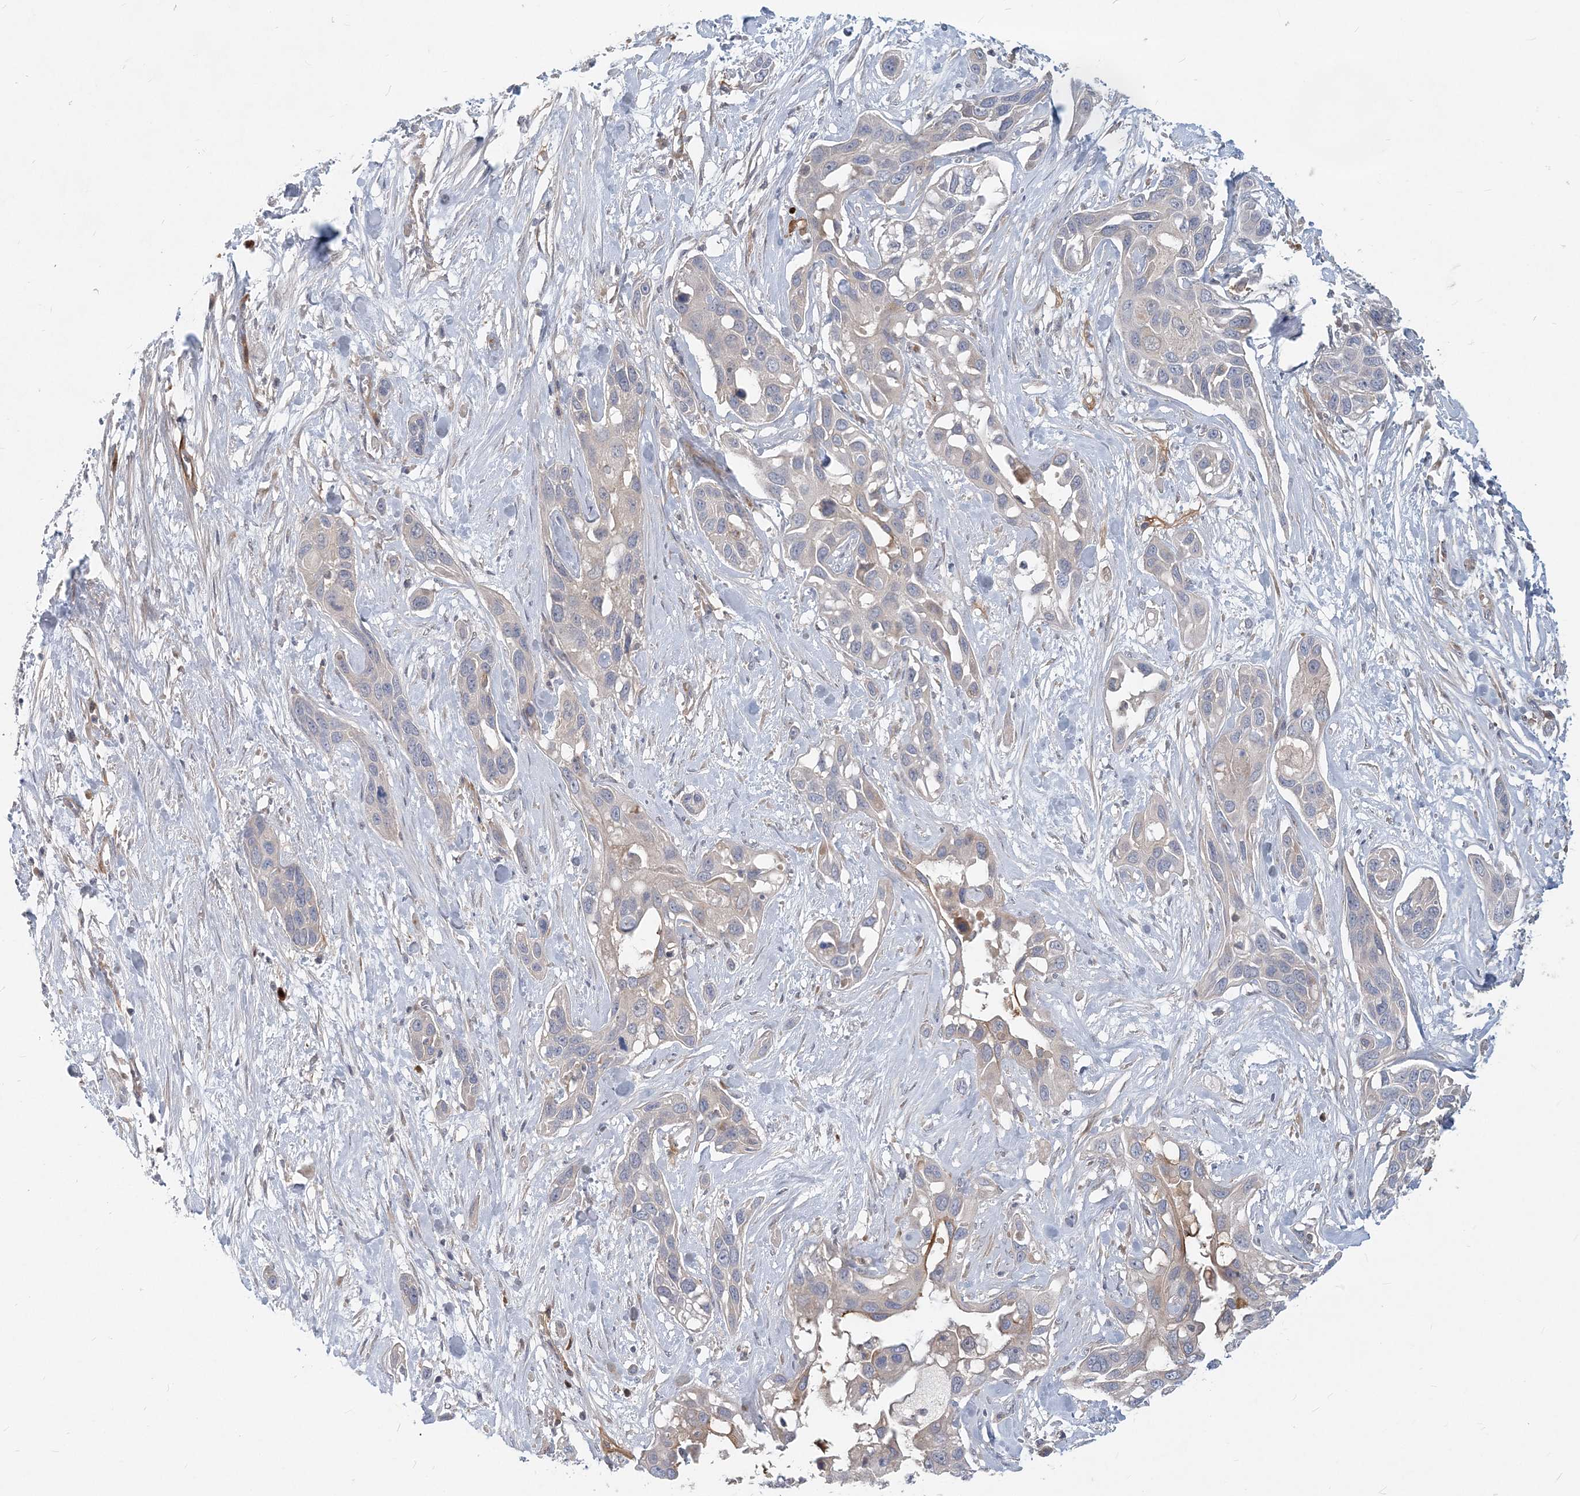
{"staining": {"intensity": "negative", "quantity": "none", "location": "none"}, "tissue": "pancreatic cancer", "cell_type": "Tumor cells", "image_type": "cancer", "snomed": [{"axis": "morphology", "description": "Adenocarcinoma, NOS"}, {"axis": "topography", "description": "Pancreas"}], "caption": "DAB (3,3'-diaminobenzidine) immunohistochemical staining of human adenocarcinoma (pancreatic) demonstrates no significant staining in tumor cells.", "gene": "GMPPA", "patient": {"sex": "female", "age": 60}}